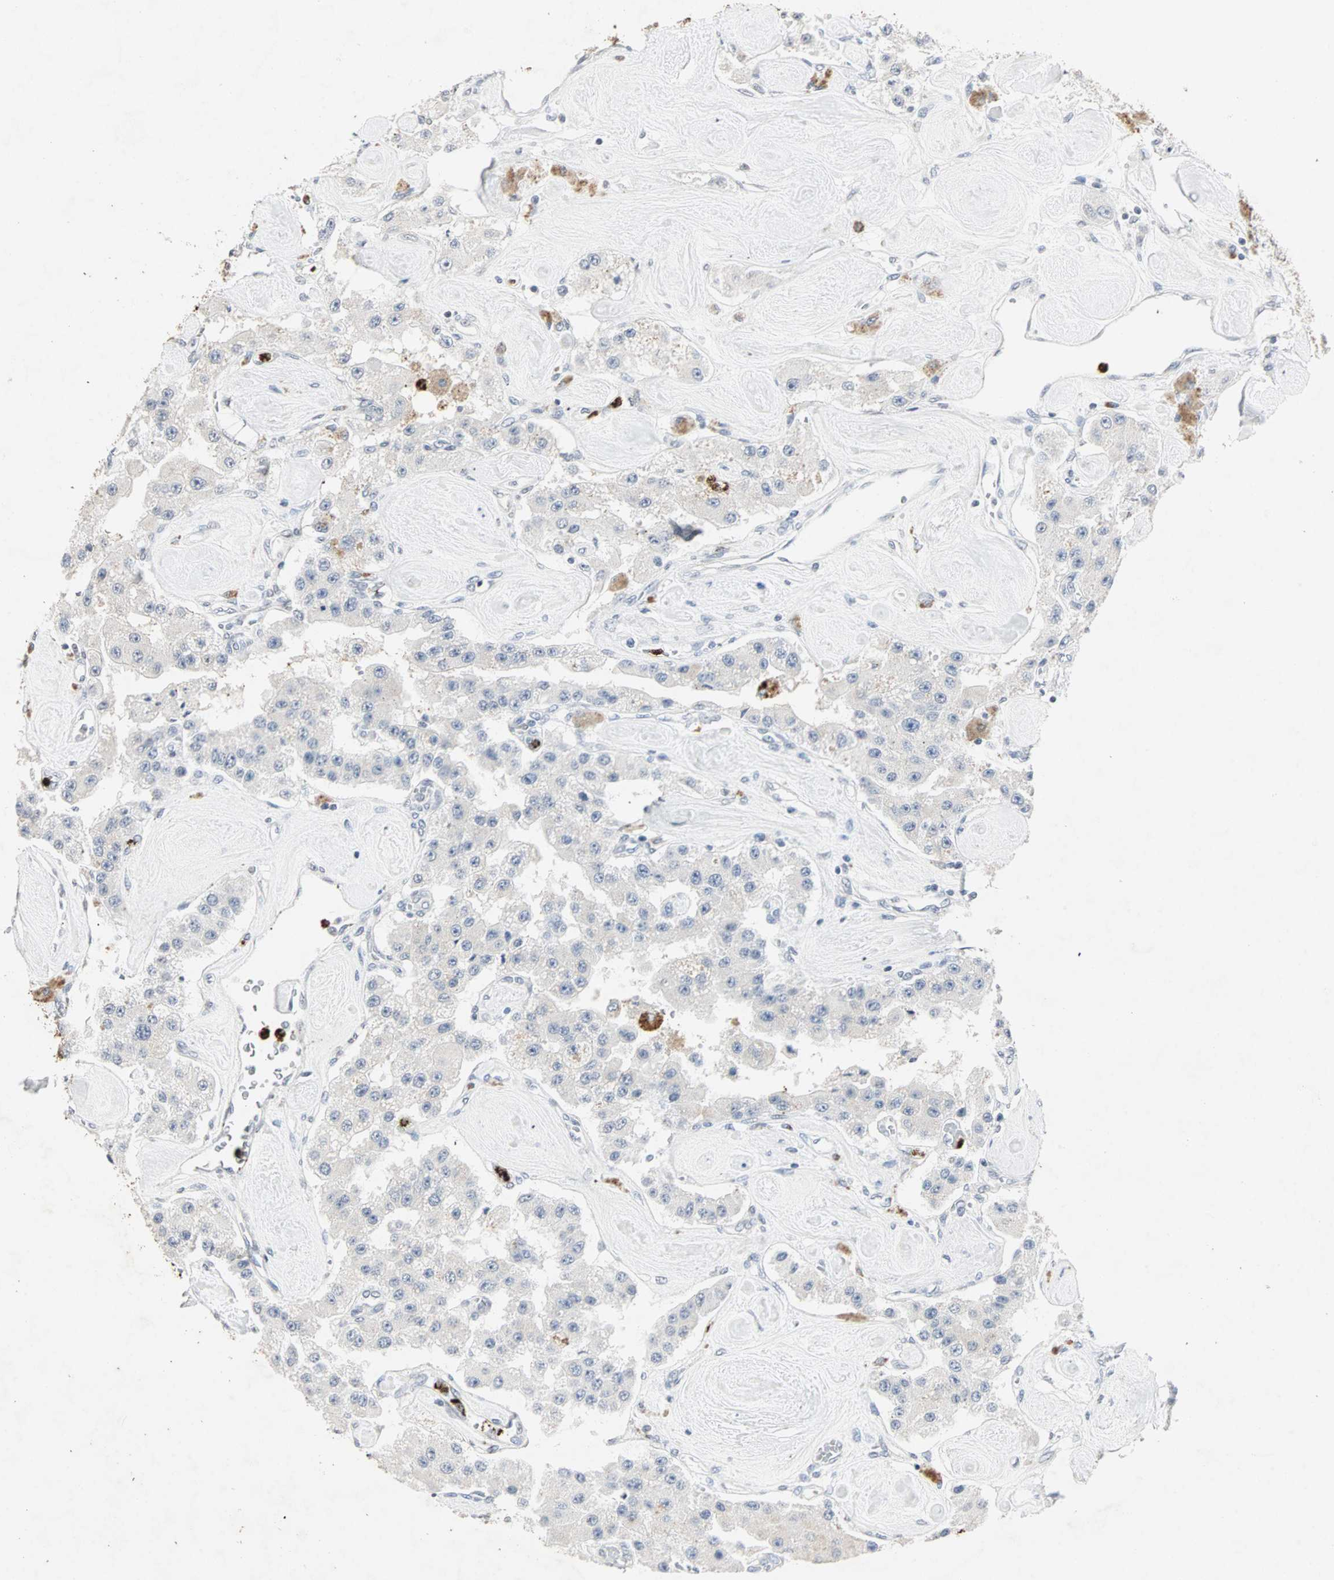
{"staining": {"intensity": "negative", "quantity": "none", "location": "none"}, "tissue": "carcinoid", "cell_type": "Tumor cells", "image_type": "cancer", "snomed": [{"axis": "morphology", "description": "Carcinoid, malignant, NOS"}, {"axis": "topography", "description": "Pancreas"}], "caption": "Immunohistochemistry (IHC) of carcinoid exhibits no positivity in tumor cells. (DAB immunohistochemistry visualized using brightfield microscopy, high magnification).", "gene": "CEACAM6", "patient": {"sex": "male", "age": 41}}